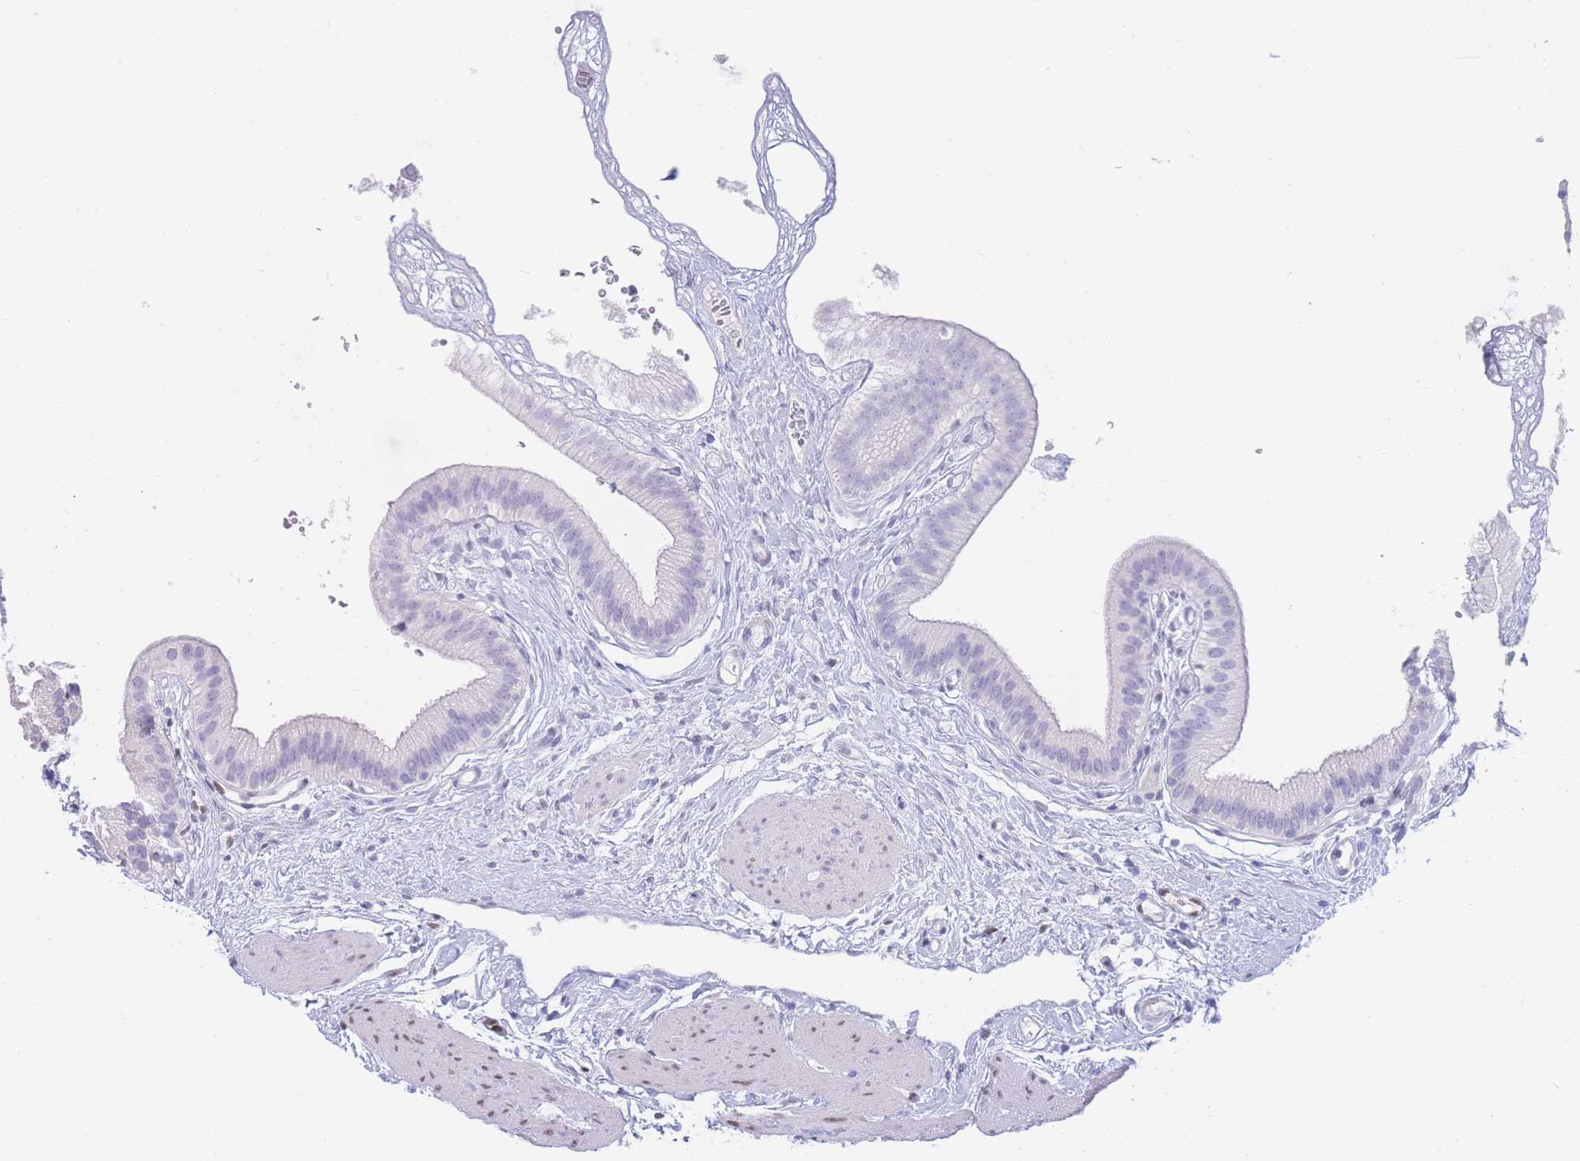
{"staining": {"intensity": "negative", "quantity": "none", "location": "none"}, "tissue": "gallbladder", "cell_type": "Glandular cells", "image_type": "normal", "snomed": [{"axis": "morphology", "description": "Normal tissue, NOS"}, {"axis": "topography", "description": "Gallbladder"}], "caption": "Immunohistochemical staining of benign gallbladder displays no significant expression in glandular cells.", "gene": "PSMB5", "patient": {"sex": "female", "age": 54}}